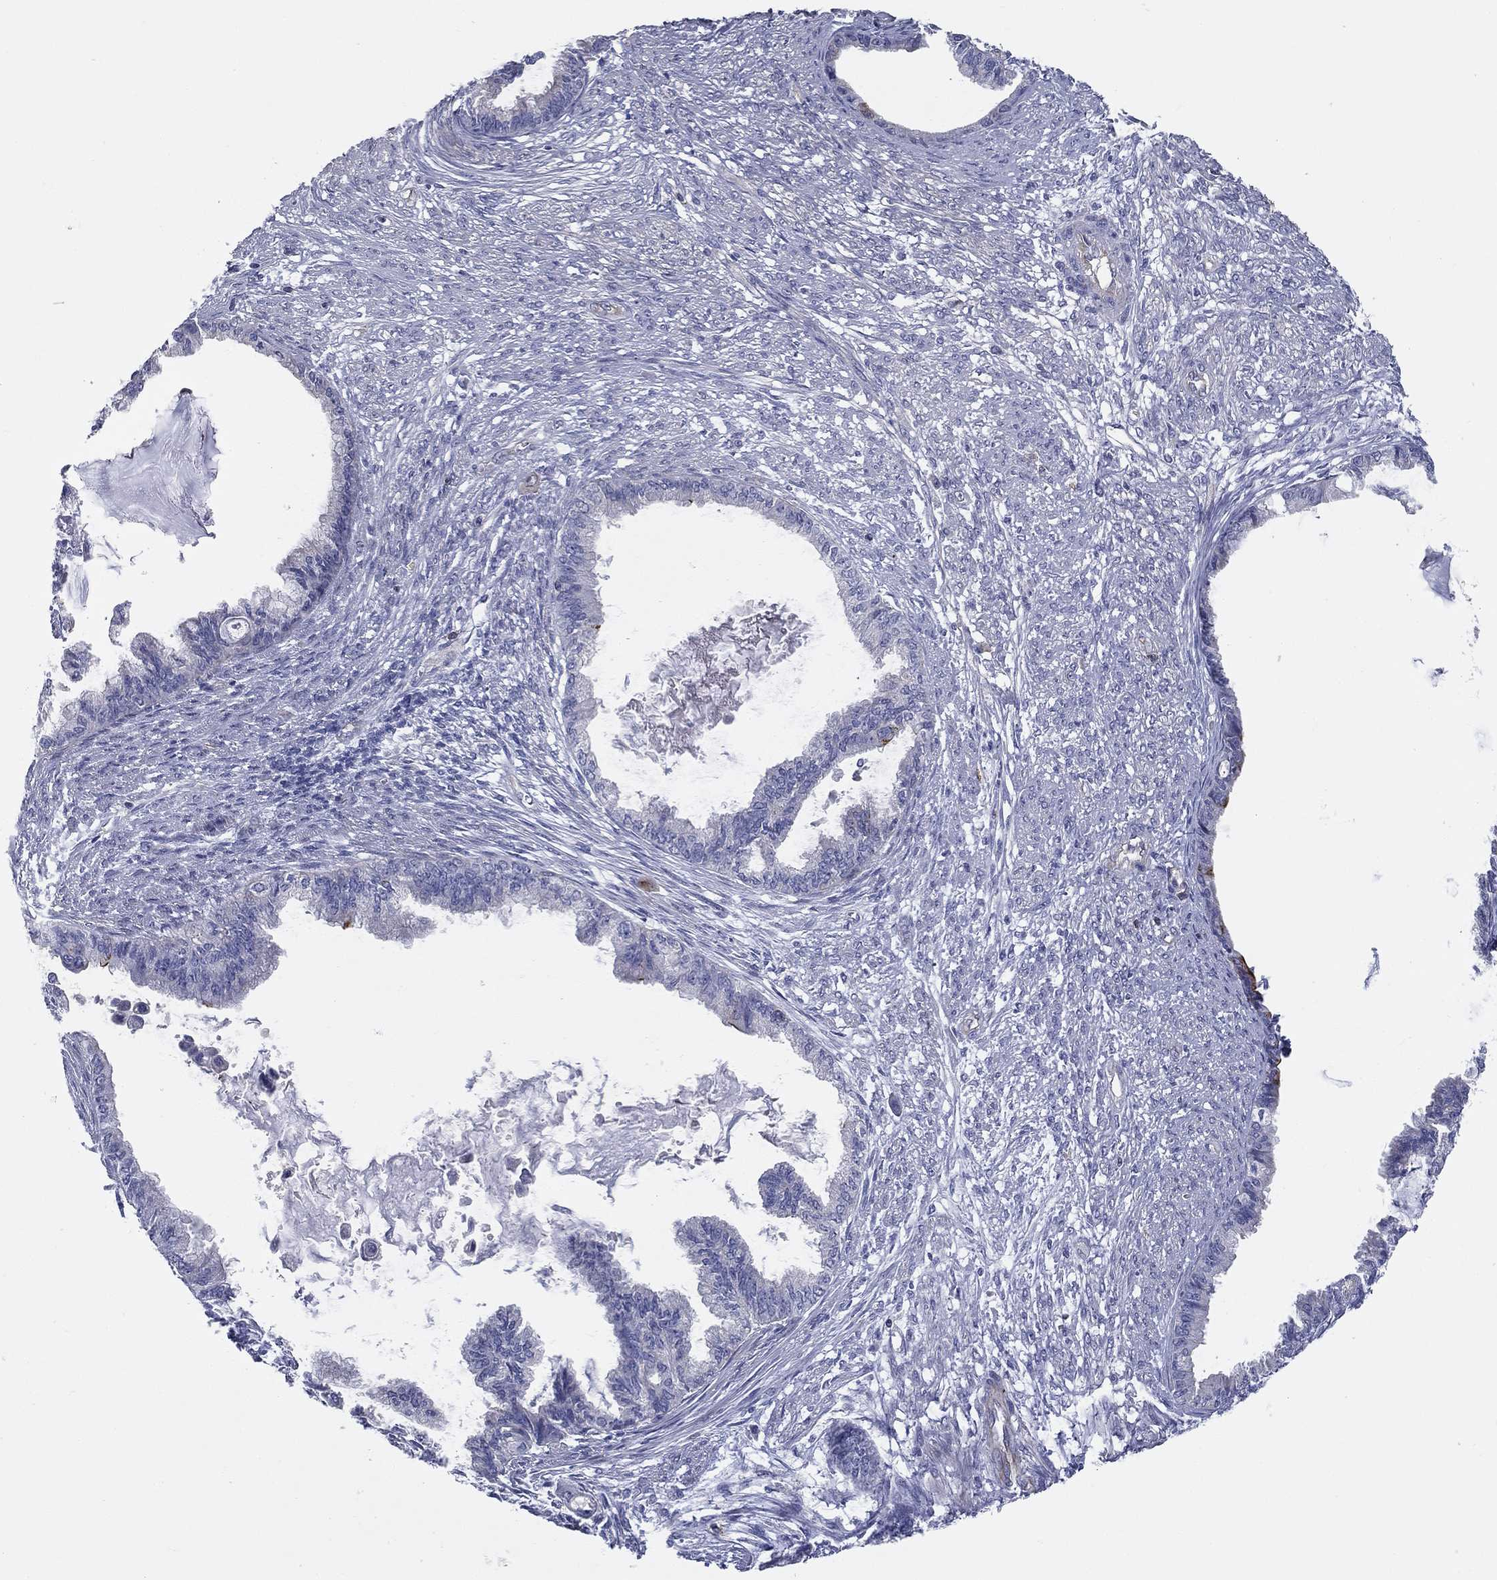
{"staining": {"intensity": "strong", "quantity": "<25%", "location": "cytoplasmic/membranous"}, "tissue": "endometrial cancer", "cell_type": "Tumor cells", "image_type": "cancer", "snomed": [{"axis": "morphology", "description": "Adenocarcinoma, NOS"}, {"axis": "topography", "description": "Endometrium"}], "caption": "The image demonstrates immunohistochemical staining of endometrial cancer. There is strong cytoplasmic/membranous positivity is seen in approximately <25% of tumor cells. (DAB IHC, brown staining for protein, blue staining for nuclei).", "gene": "SIT1", "patient": {"sex": "female", "age": 86}}